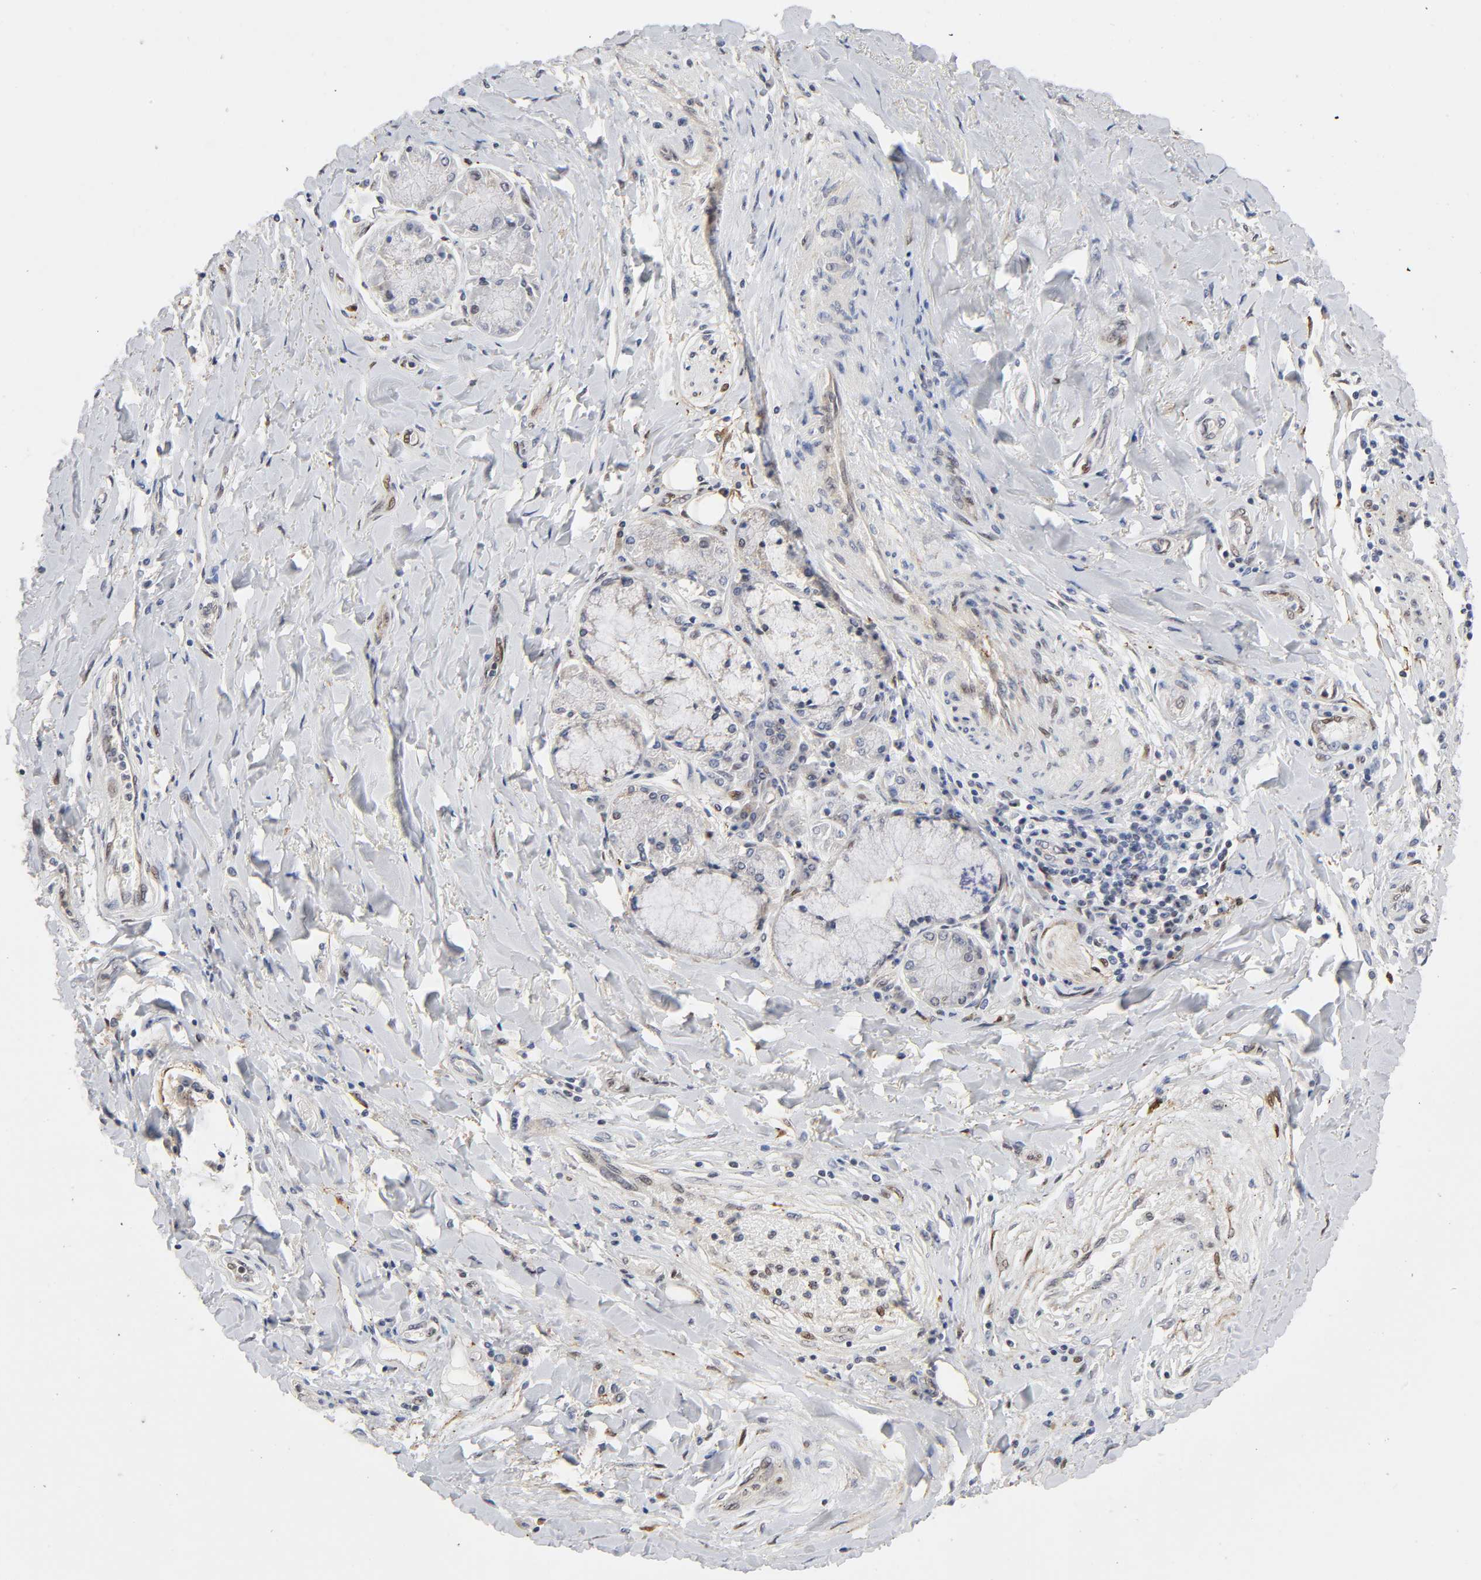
{"staining": {"intensity": "strong", "quantity": ">75%", "location": "nuclear"}, "tissue": "bronchus", "cell_type": "Respiratory epithelial cells", "image_type": "normal", "snomed": [{"axis": "morphology", "description": "Normal tissue, NOS"}, {"axis": "topography", "description": "Cartilage tissue"}, {"axis": "topography", "description": "Bronchus"}, {"axis": "topography", "description": "Lung"}], "caption": "About >75% of respiratory epithelial cells in benign human bronchus display strong nuclear protein positivity as visualized by brown immunohistochemical staining.", "gene": "STK38", "patient": {"sex": "female", "age": 49}}